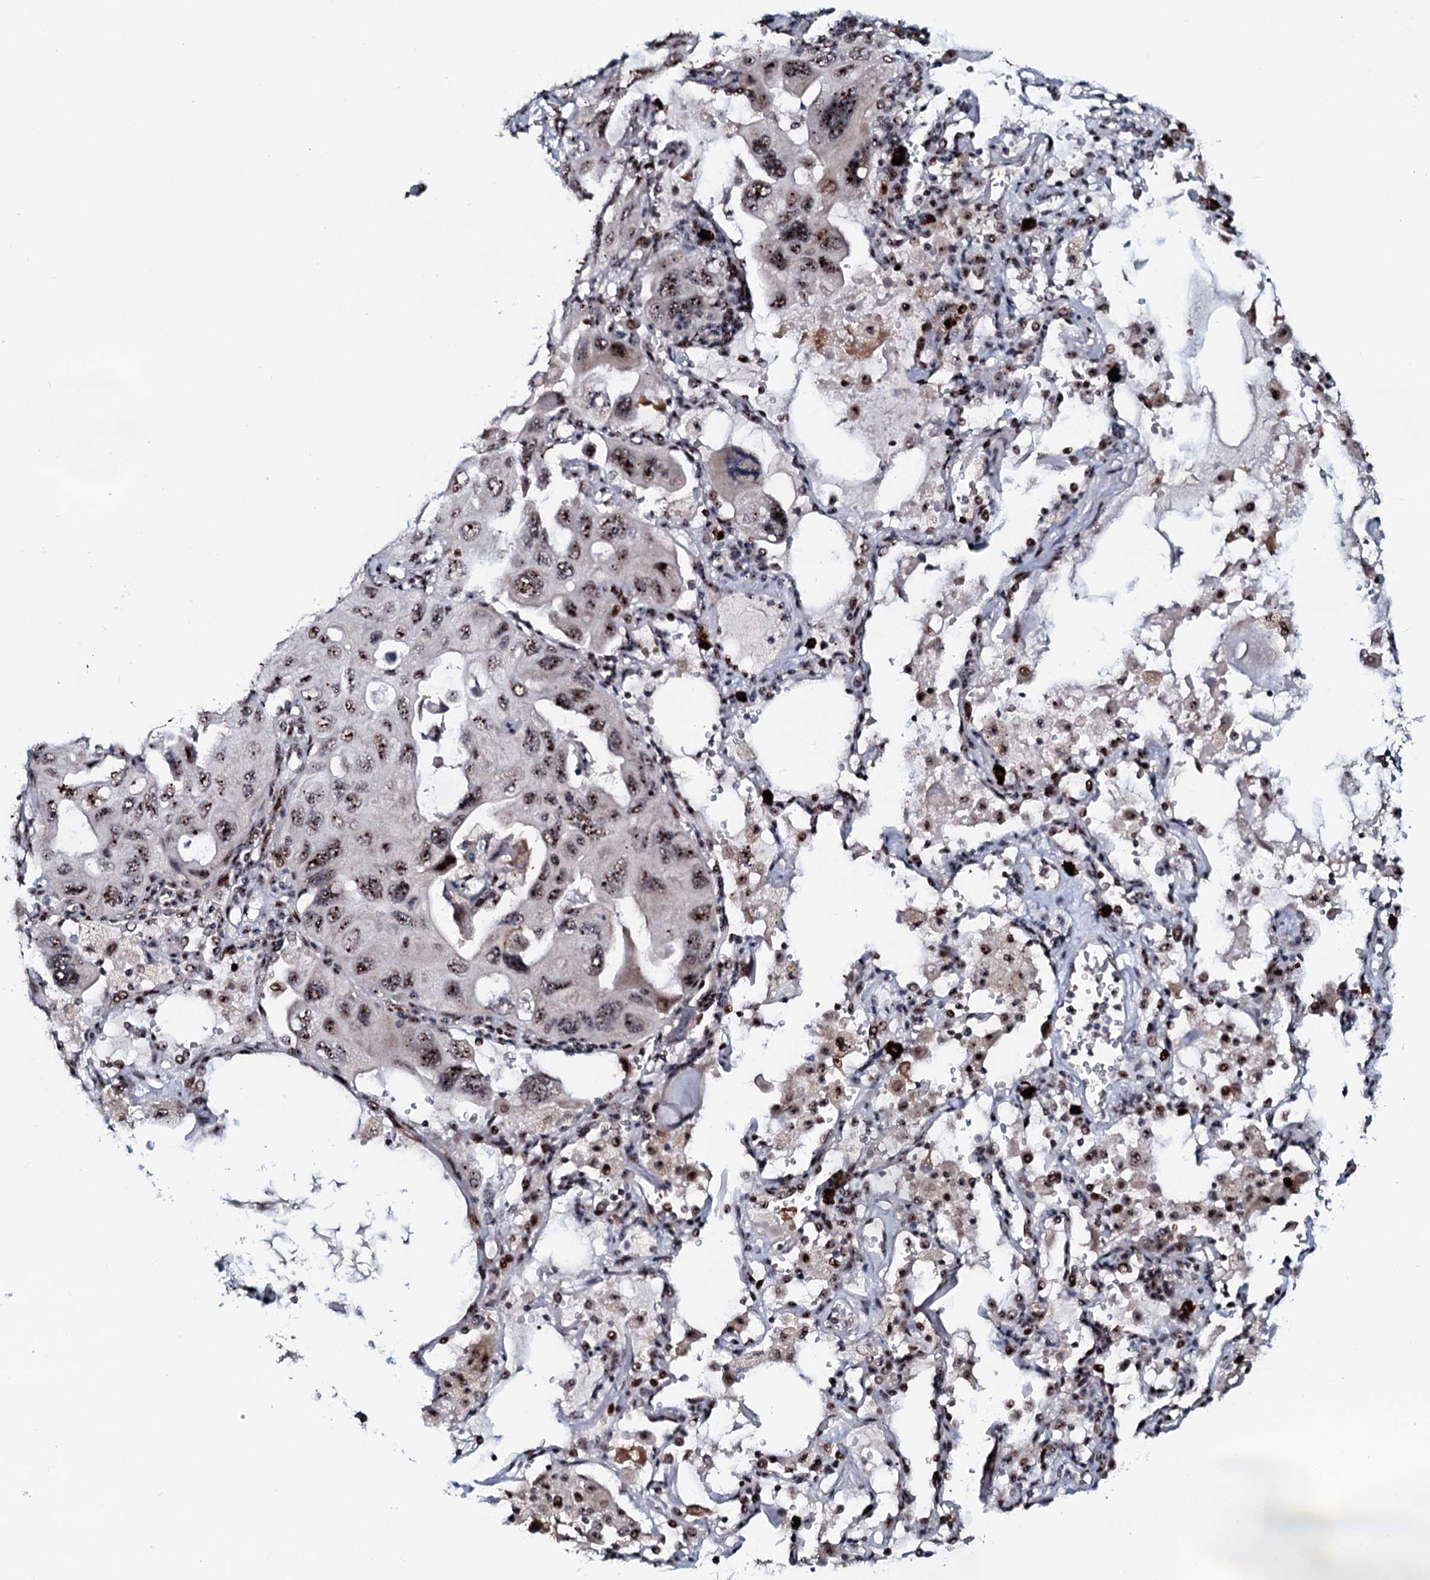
{"staining": {"intensity": "moderate", "quantity": ">75%", "location": "nuclear"}, "tissue": "lung cancer", "cell_type": "Tumor cells", "image_type": "cancer", "snomed": [{"axis": "morphology", "description": "Squamous cell carcinoma, NOS"}, {"axis": "topography", "description": "Lung"}], "caption": "High-power microscopy captured an immunohistochemistry (IHC) micrograph of lung cancer, revealing moderate nuclear expression in about >75% of tumor cells.", "gene": "NEUROG3", "patient": {"sex": "female", "age": 73}}